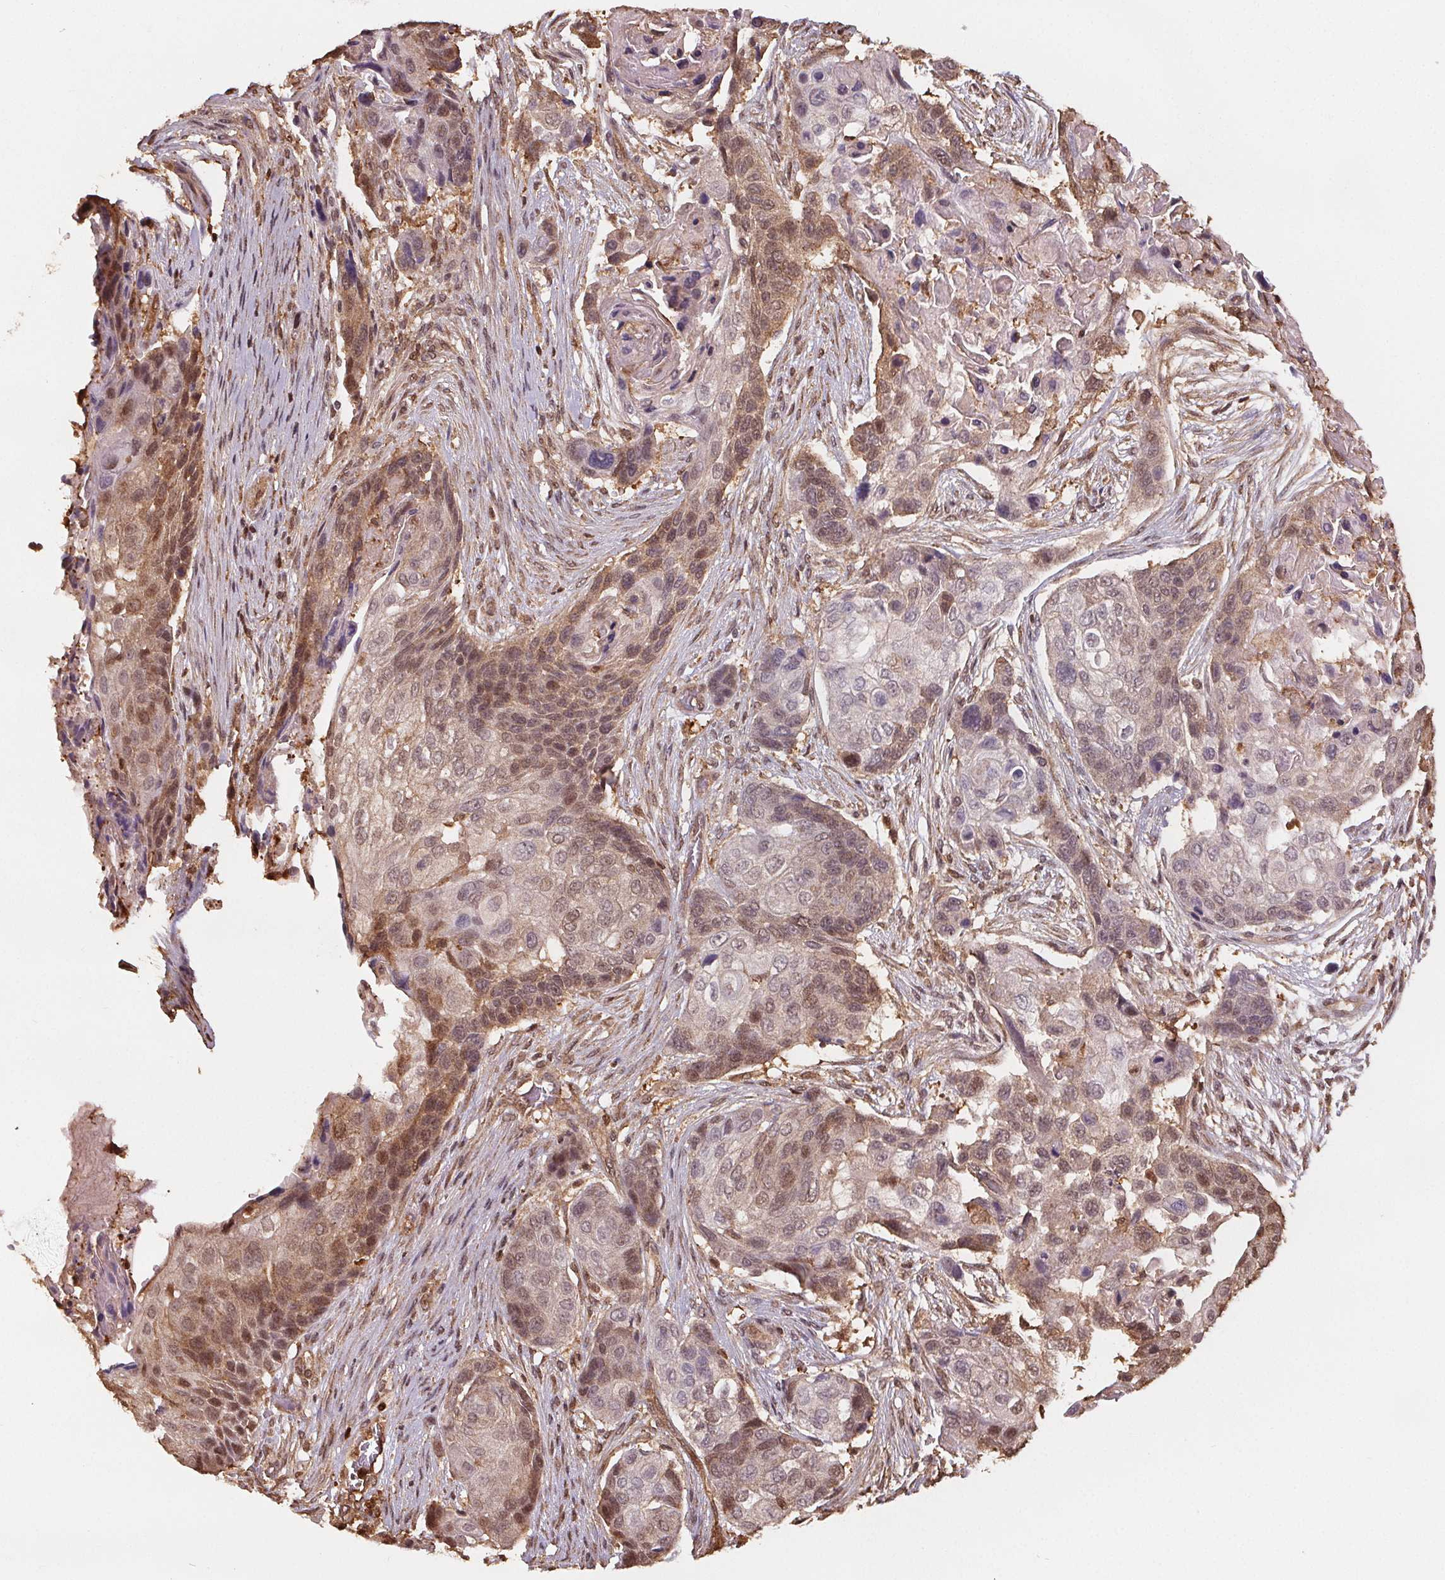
{"staining": {"intensity": "moderate", "quantity": "25%-75%", "location": "cytoplasmic/membranous,nuclear"}, "tissue": "lung cancer", "cell_type": "Tumor cells", "image_type": "cancer", "snomed": [{"axis": "morphology", "description": "Squamous cell carcinoma, NOS"}, {"axis": "topography", "description": "Lung"}], "caption": "Squamous cell carcinoma (lung) tissue exhibits moderate cytoplasmic/membranous and nuclear staining in about 25%-75% of tumor cells, visualized by immunohistochemistry. (IHC, brightfield microscopy, high magnification).", "gene": "ENO1", "patient": {"sex": "male", "age": 69}}